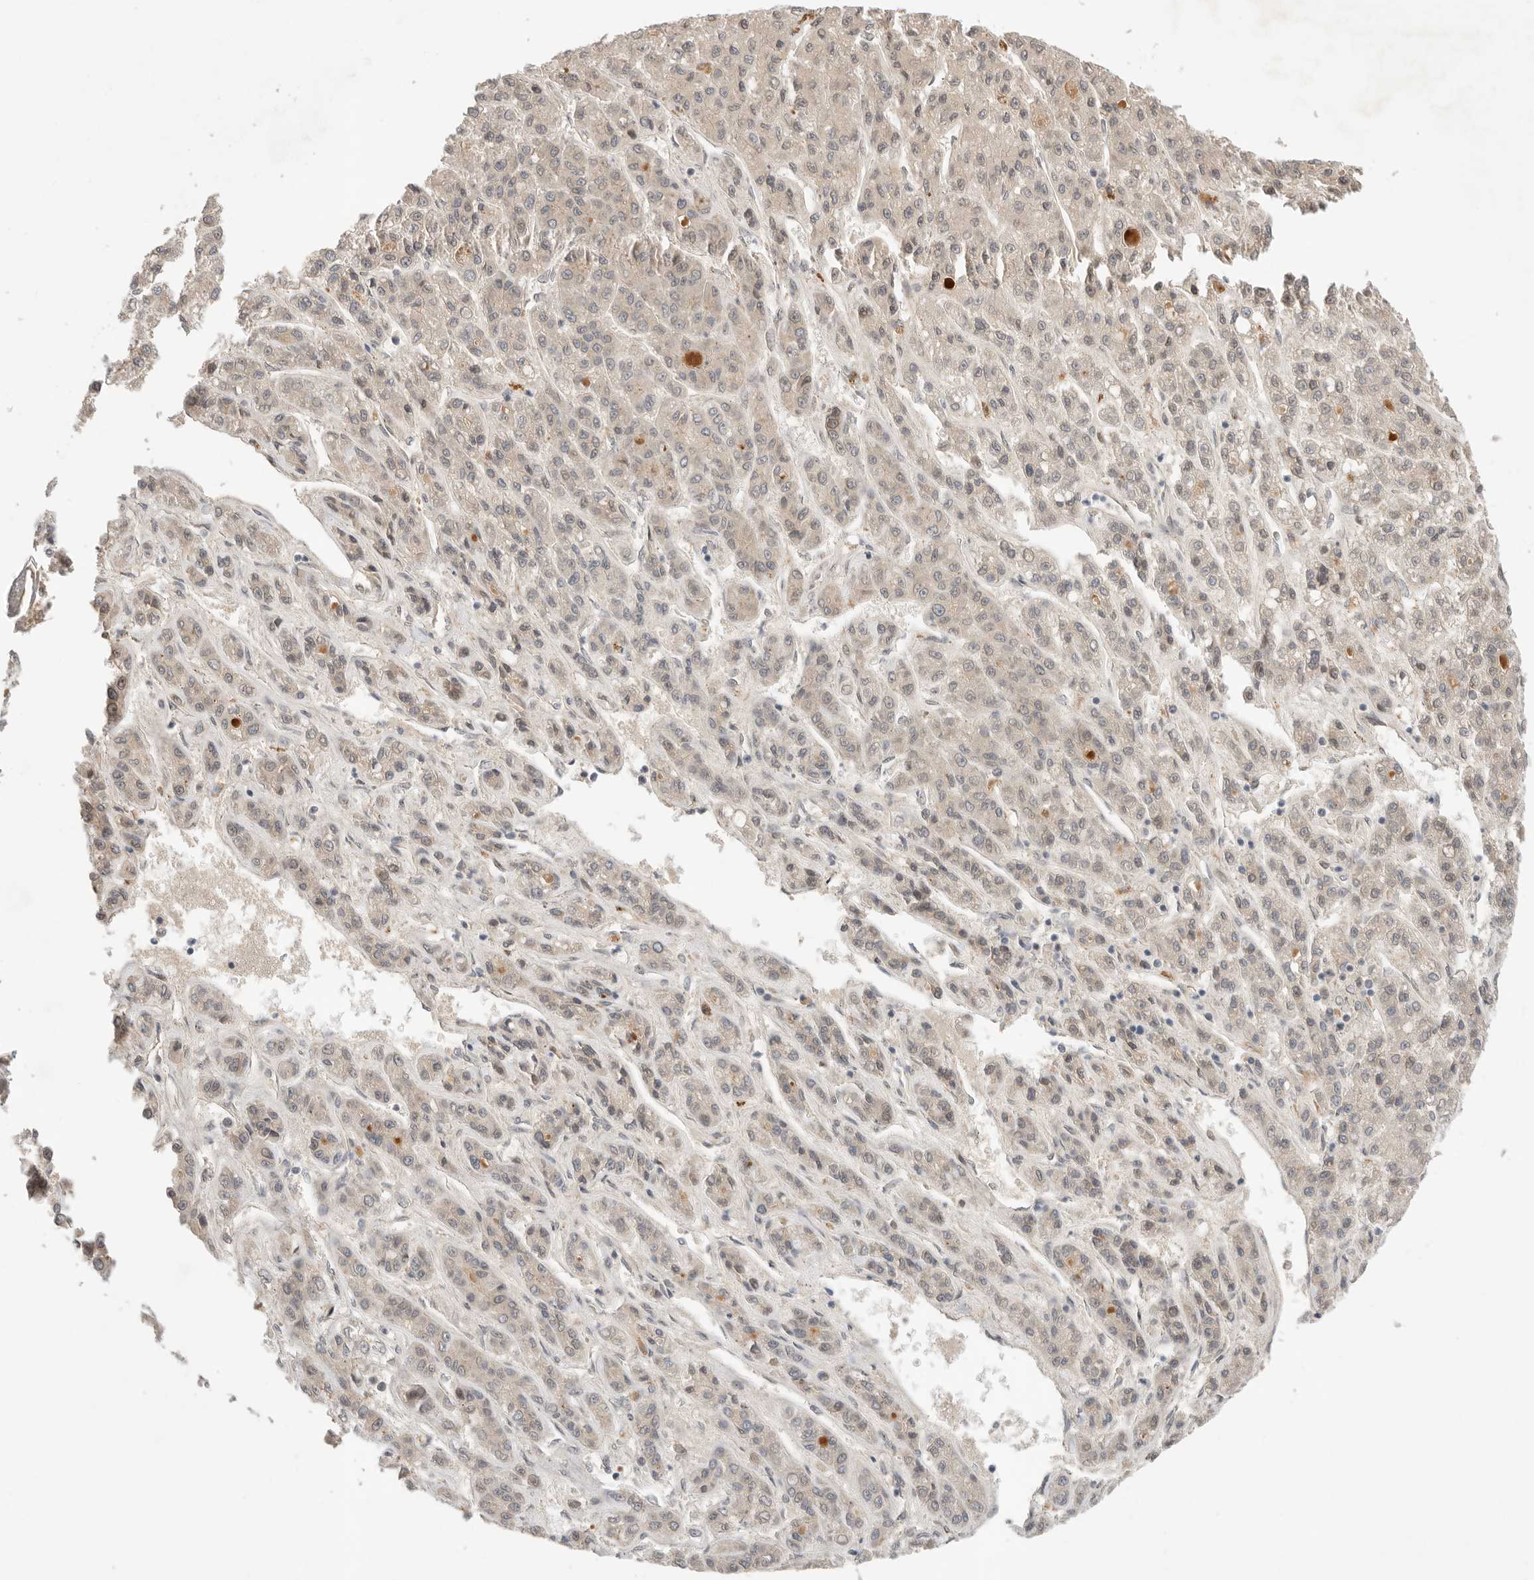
{"staining": {"intensity": "weak", "quantity": "<25%", "location": "cytoplasmic/membranous"}, "tissue": "liver cancer", "cell_type": "Tumor cells", "image_type": "cancer", "snomed": [{"axis": "morphology", "description": "Carcinoma, Hepatocellular, NOS"}, {"axis": "topography", "description": "Liver"}], "caption": "High power microscopy photomicrograph of an immunohistochemistry (IHC) histopathology image of liver cancer (hepatocellular carcinoma), revealing no significant staining in tumor cells.", "gene": "LEMD3", "patient": {"sex": "male", "age": 70}}